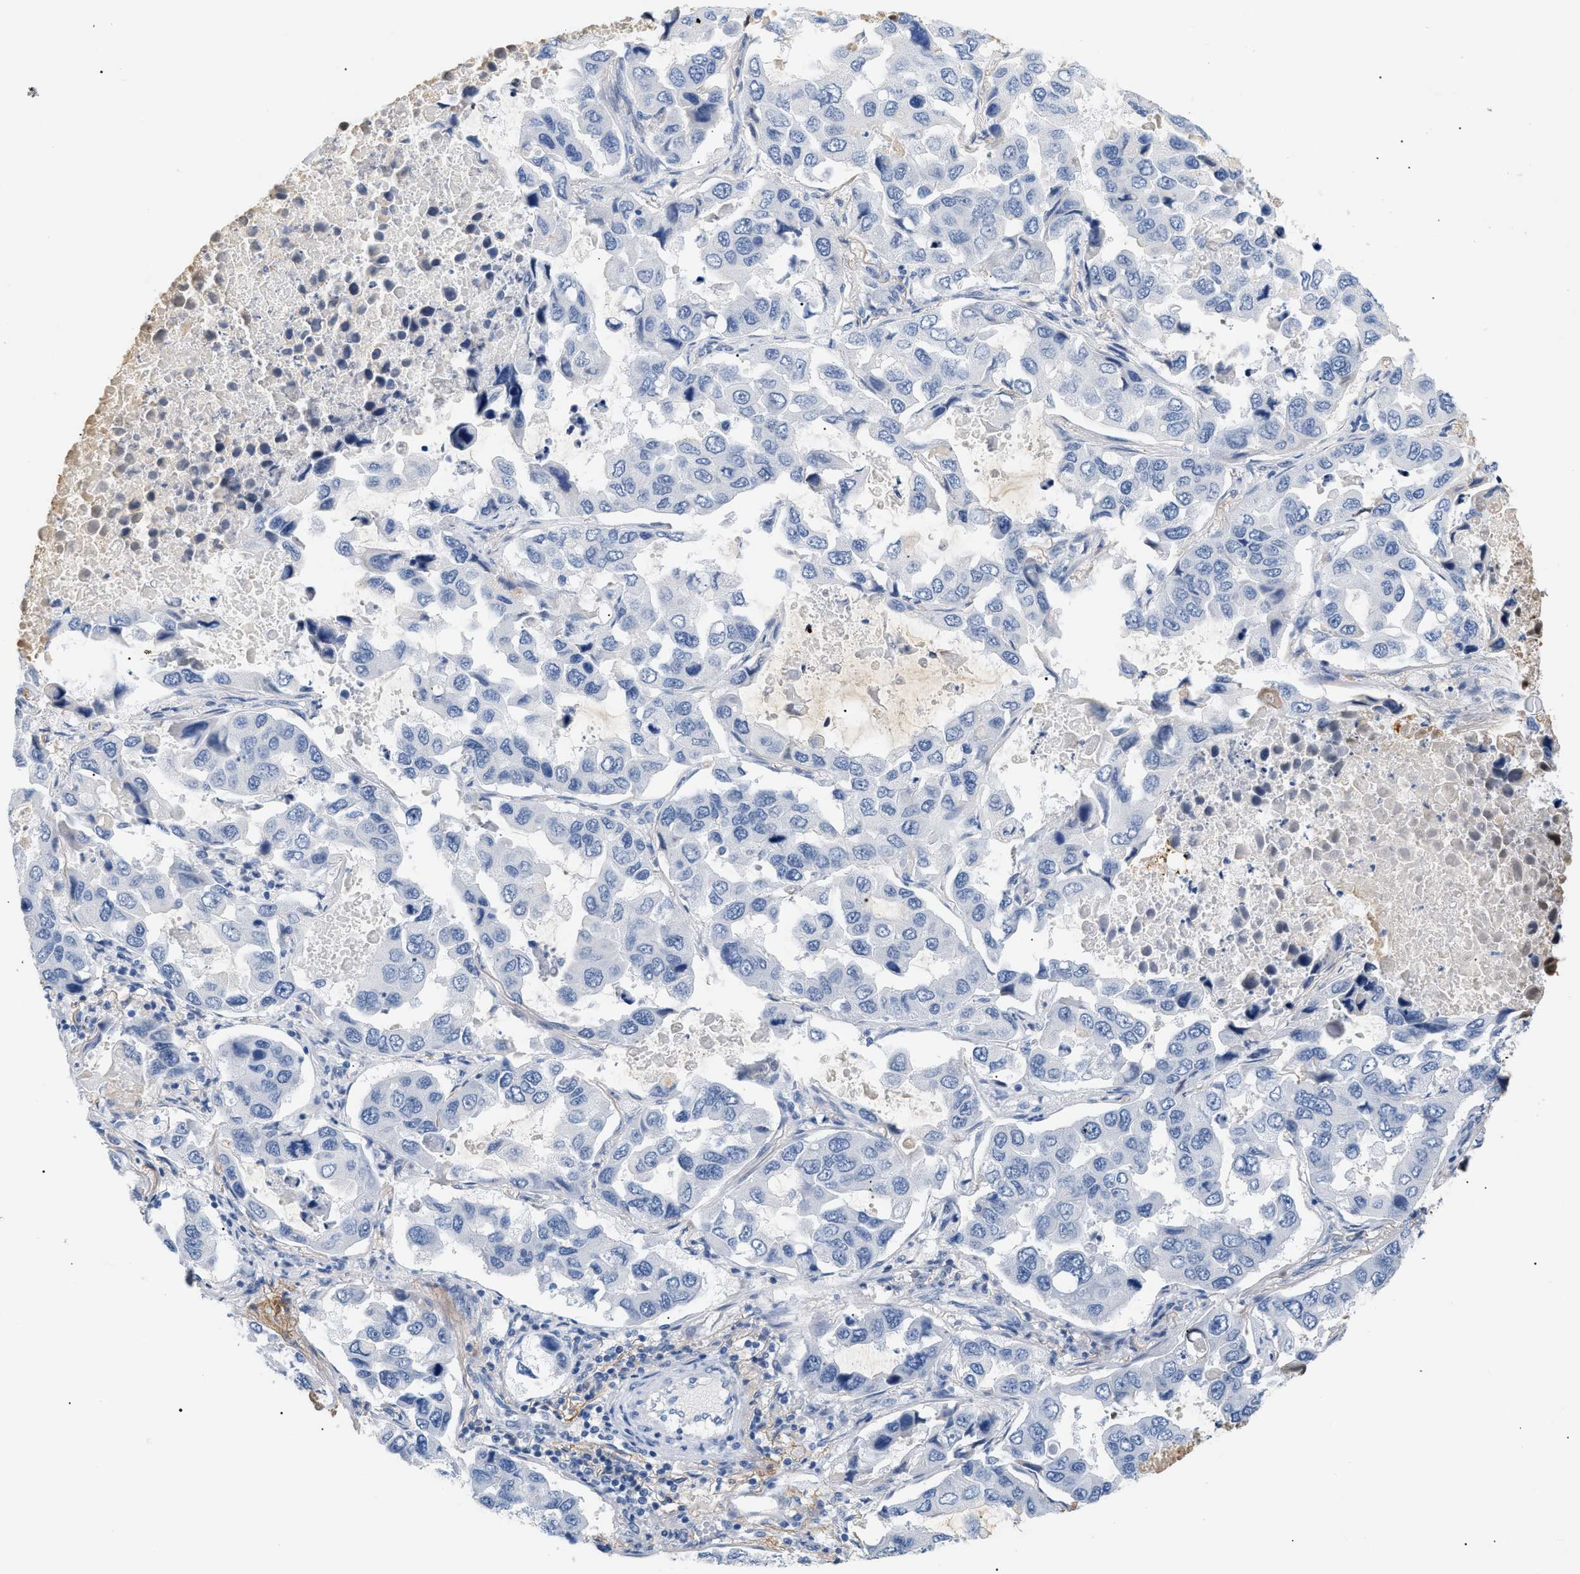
{"staining": {"intensity": "negative", "quantity": "none", "location": "none"}, "tissue": "lung cancer", "cell_type": "Tumor cells", "image_type": "cancer", "snomed": [{"axis": "morphology", "description": "Adenocarcinoma, NOS"}, {"axis": "topography", "description": "Lung"}], "caption": "Tumor cells show no significant protein expression in lung adenocarcinoma.", "gene": "CFH", "patient": {"sex": "male", "age": 64}}